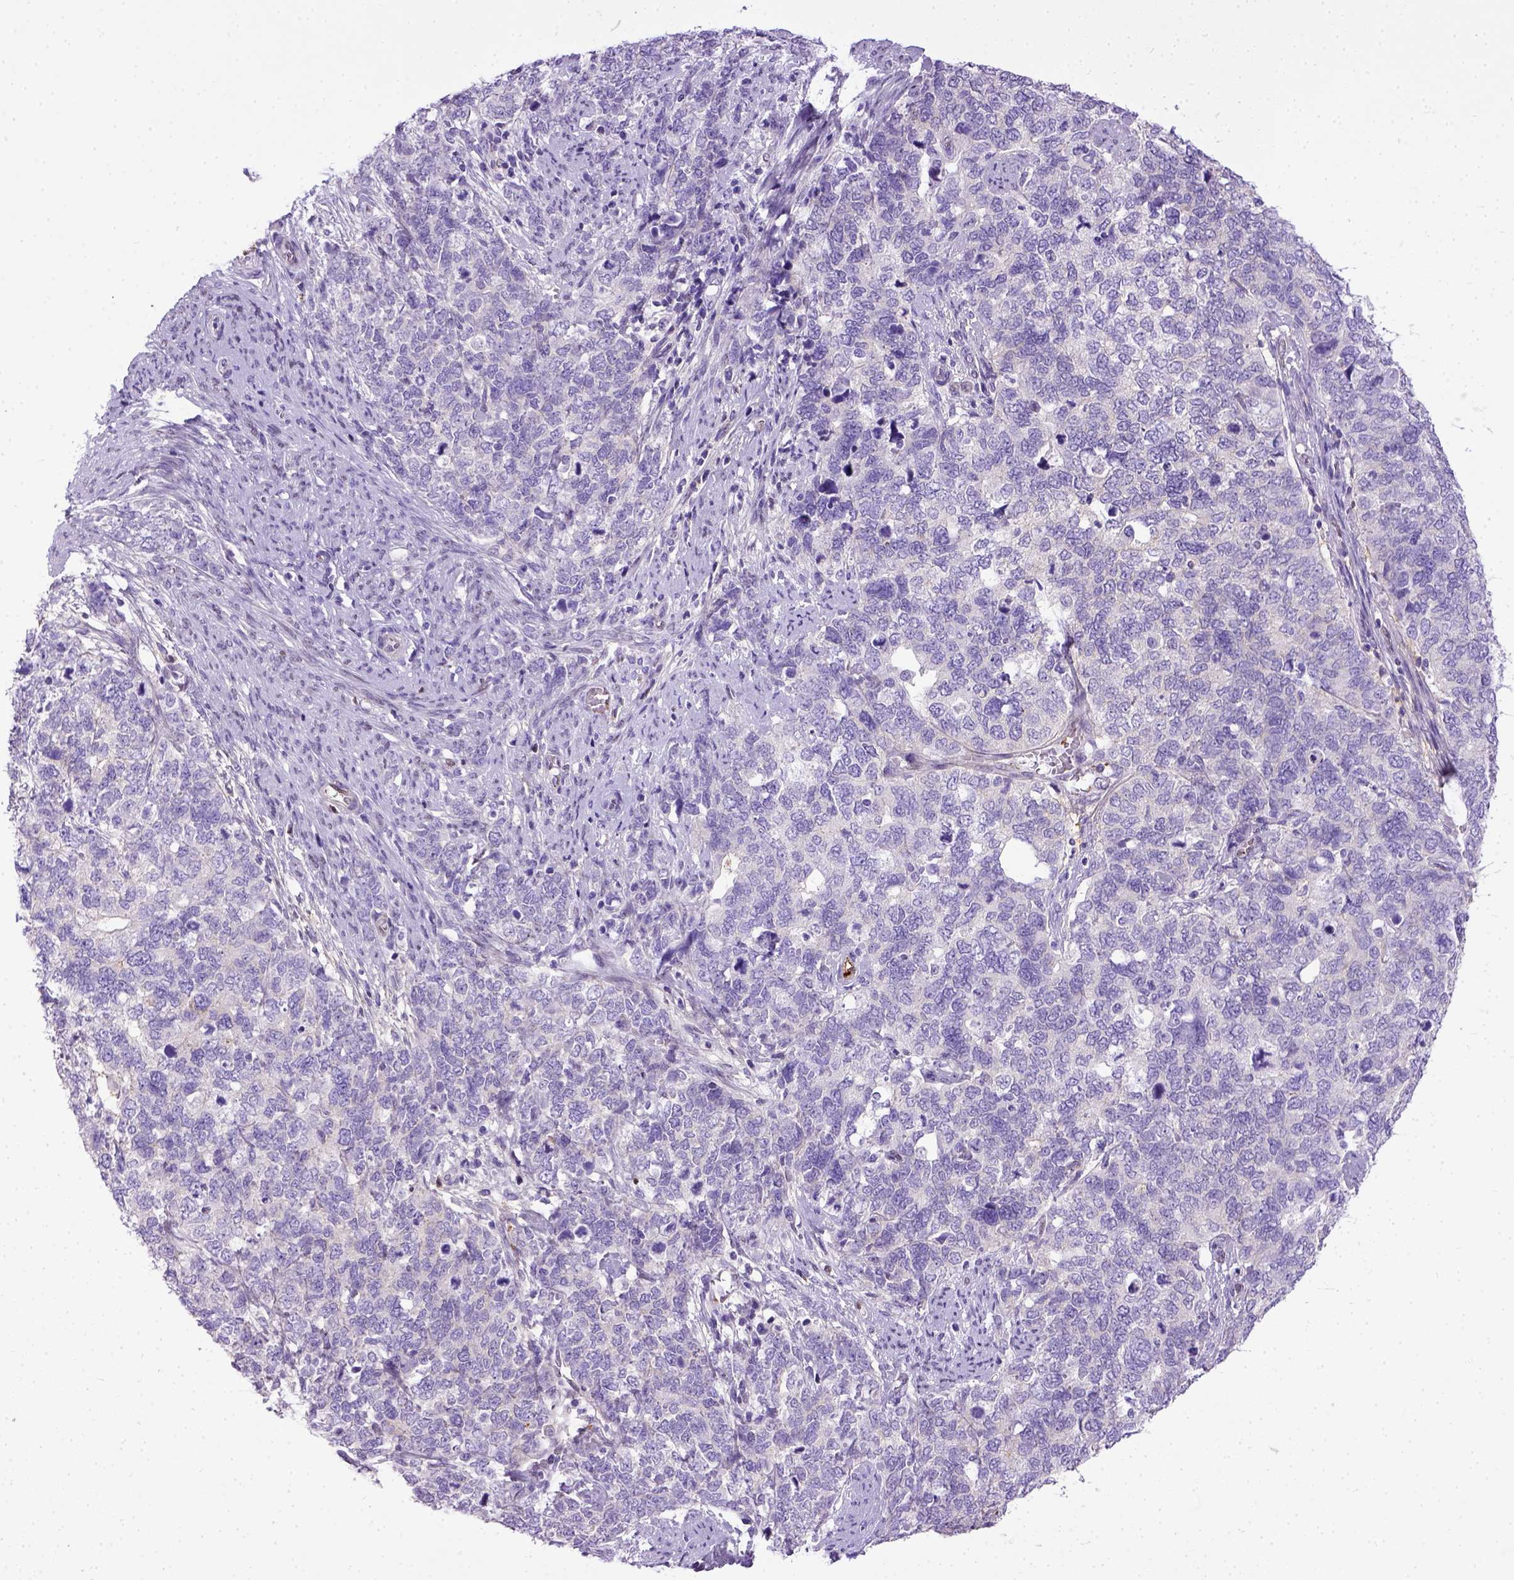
{"staining": {"intensity": "negative", "quantity": "none", "location": "none"}, "tissue": "cervical cancer", "cell_type": "Tumor cells", "image_type": "cancer", "snomed": [{"axis": "morphology", "description": "Squamous cell carcinoma, NOS"}, {"axis": "topography", "description": "Cervix"}], "caption": "Protein analysis of cervical cancer (squamous cell carcinoma) exhibits no significant staining in tumor cells.", "gene": "ADAMTS8", "patient": {"sex": "female", "age": 63}}